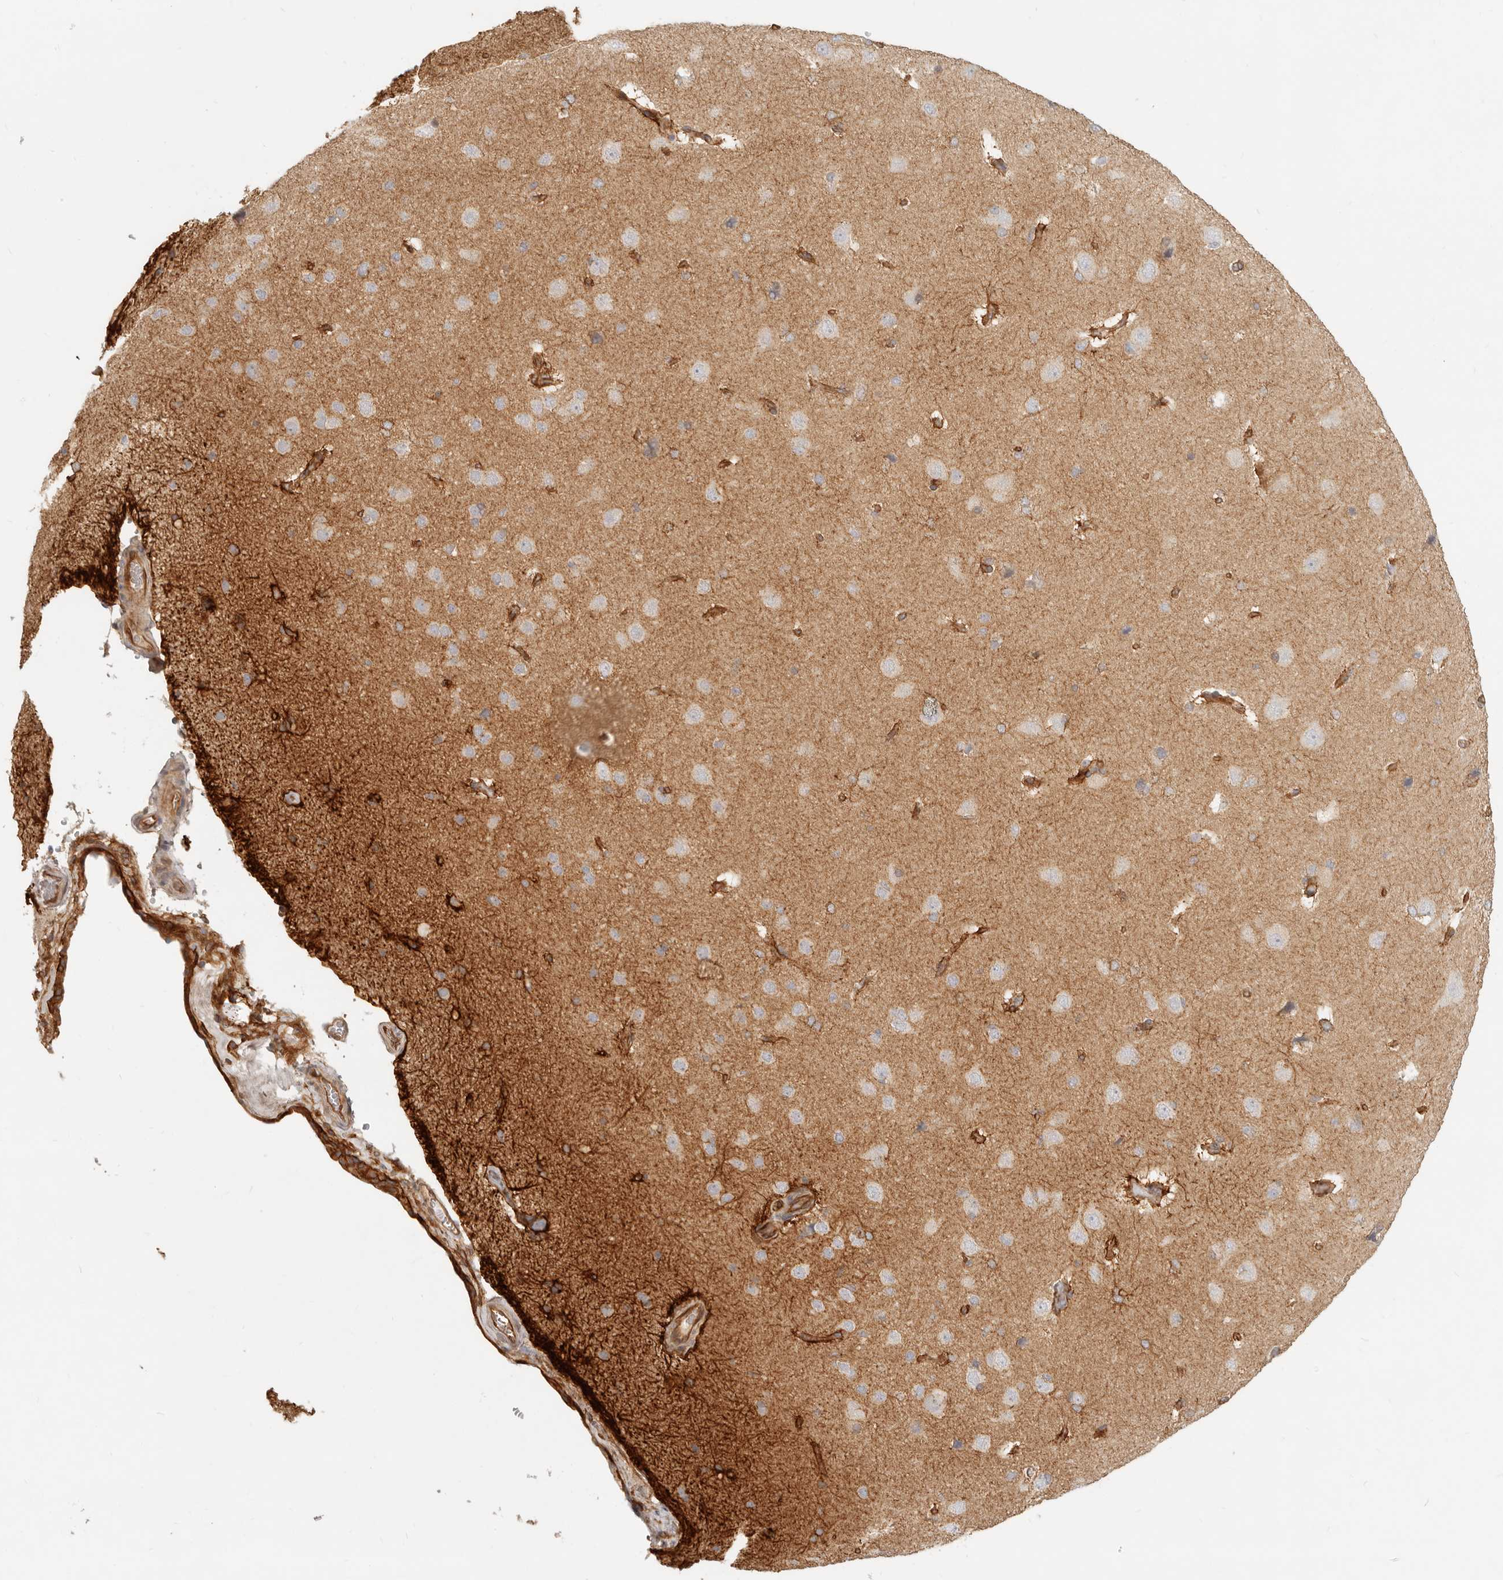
{"staining": {"intensity": "moderate", "quantity": ">75%", "location": "cytoplasmic/membranous"}, "tissue": "cerebral cortex", "cell_type": "Endothelial cells", "image_type": "normal", "snomed": [{"axis": "morphology", "description": "Normal tissue, NOS"}, {"axis": "topography", "description": "Cerebral cortex"}], "caption": "Immunohistochemistry (IHC) (DAB (3,3'-diaminobenzidine)) staining of normal cerebral cortex shows moderate cytoplasmic/membranous protein staining in approximately >75% of endothelial cells.", "gene": "UFSP1", "patient": {"sex": "male", "age": 62}}